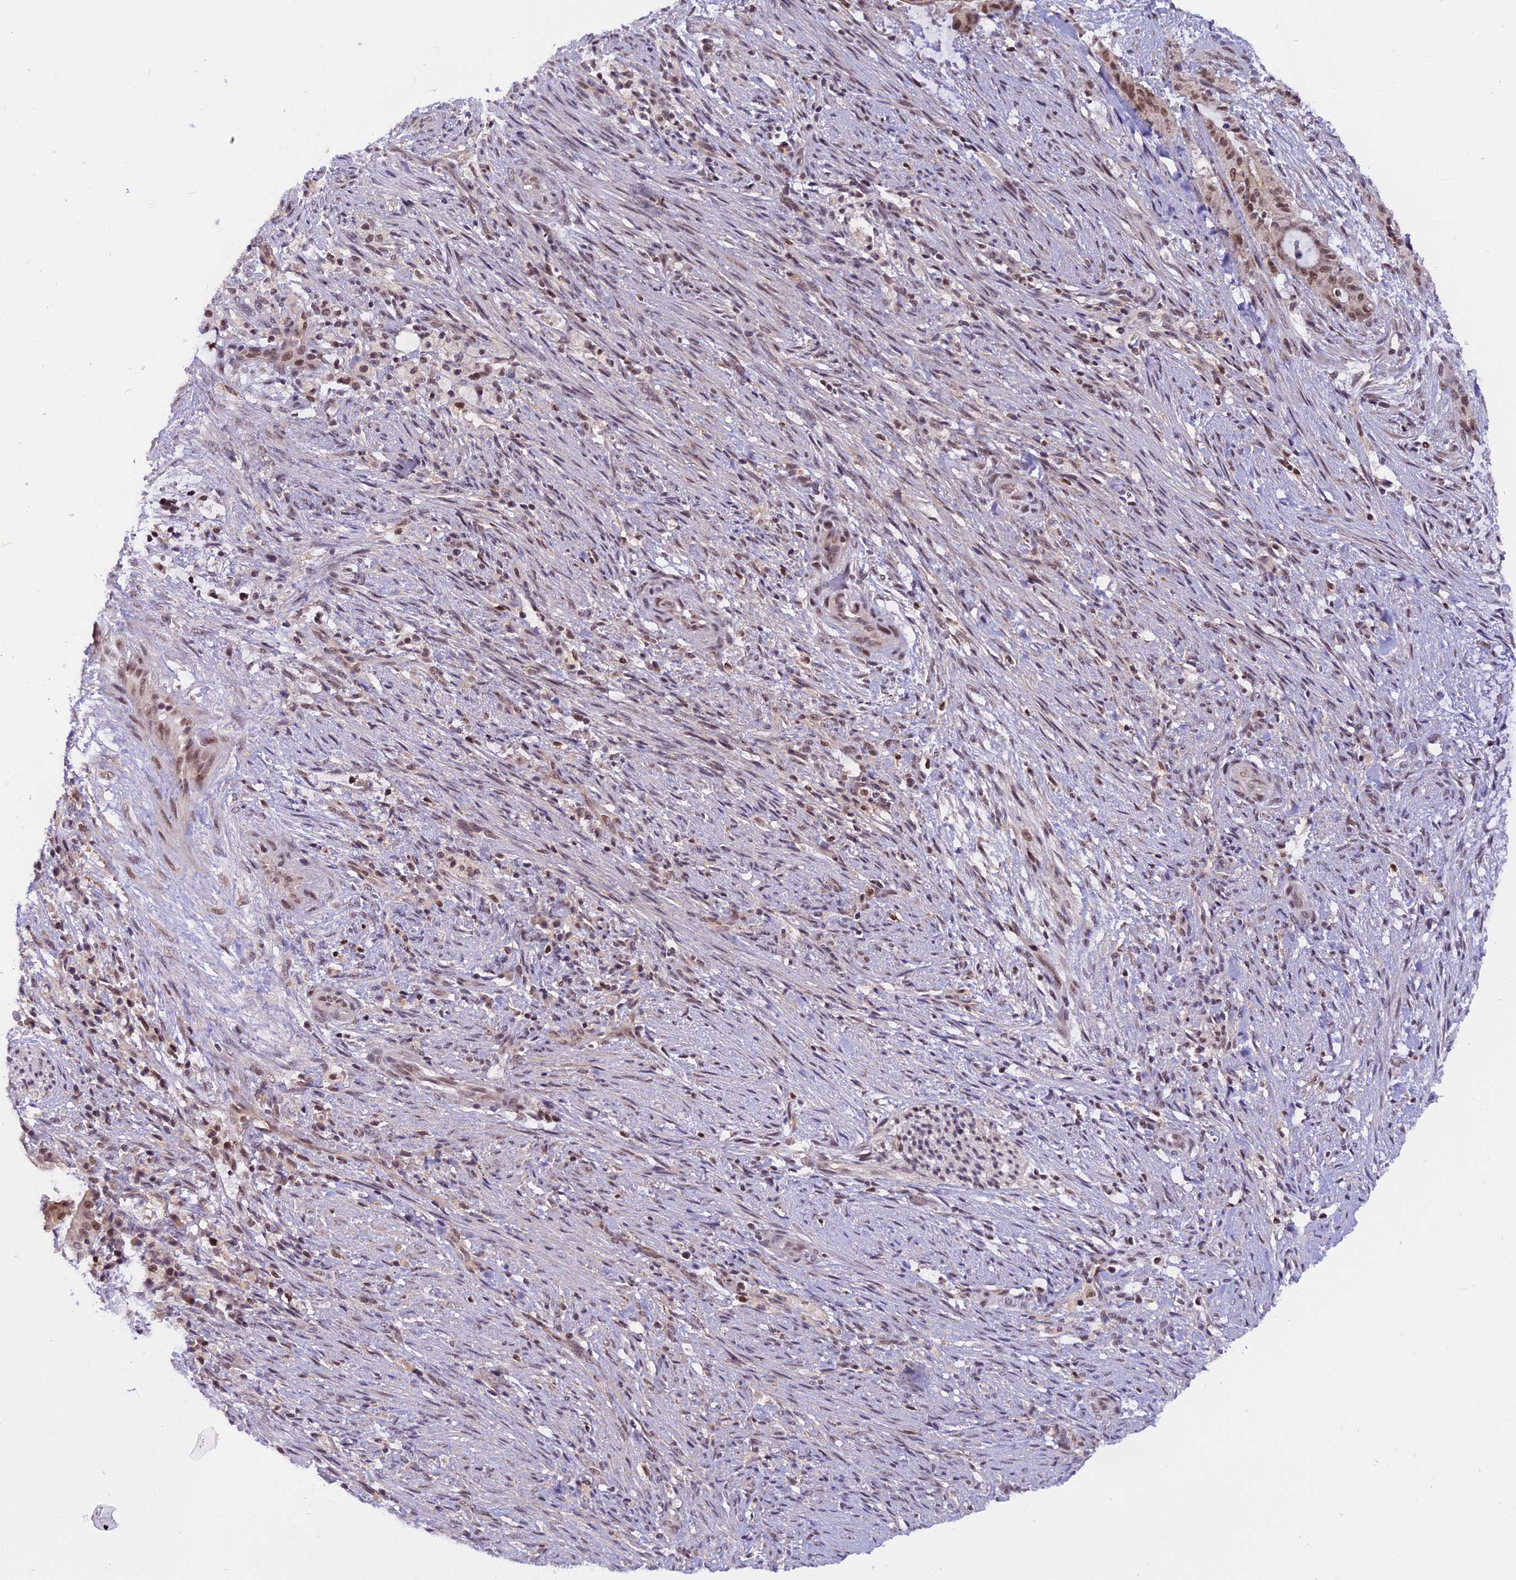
{"staining": {"intensity": "moderate", "quantity": ">75%", "location": "nuclear"}, "tissue": "liver cancer", "cell_type": "Tumor cells", "image_type": "cancer", "snomed": [{"axis": "morphology", "description": "Normal tissue, NOS"}, {"axis": "morphology", "description": "Cholangiocarcinoma"}, {"axis": "topography", "description": "Liver"}, {"axis": "topography", "description": "Peripheral nerve tissue"}], "caption": "Cholangiocarcinoma (liver) stained with DAB (3,3'-diaminobenzidine) immunohistochemistry (IHC) reveals medium levels of moderate nuclear expression in approximately >75% of tumor cells.", "gene": "TADA3", "patient": {"sex": "female", "age": 73}}